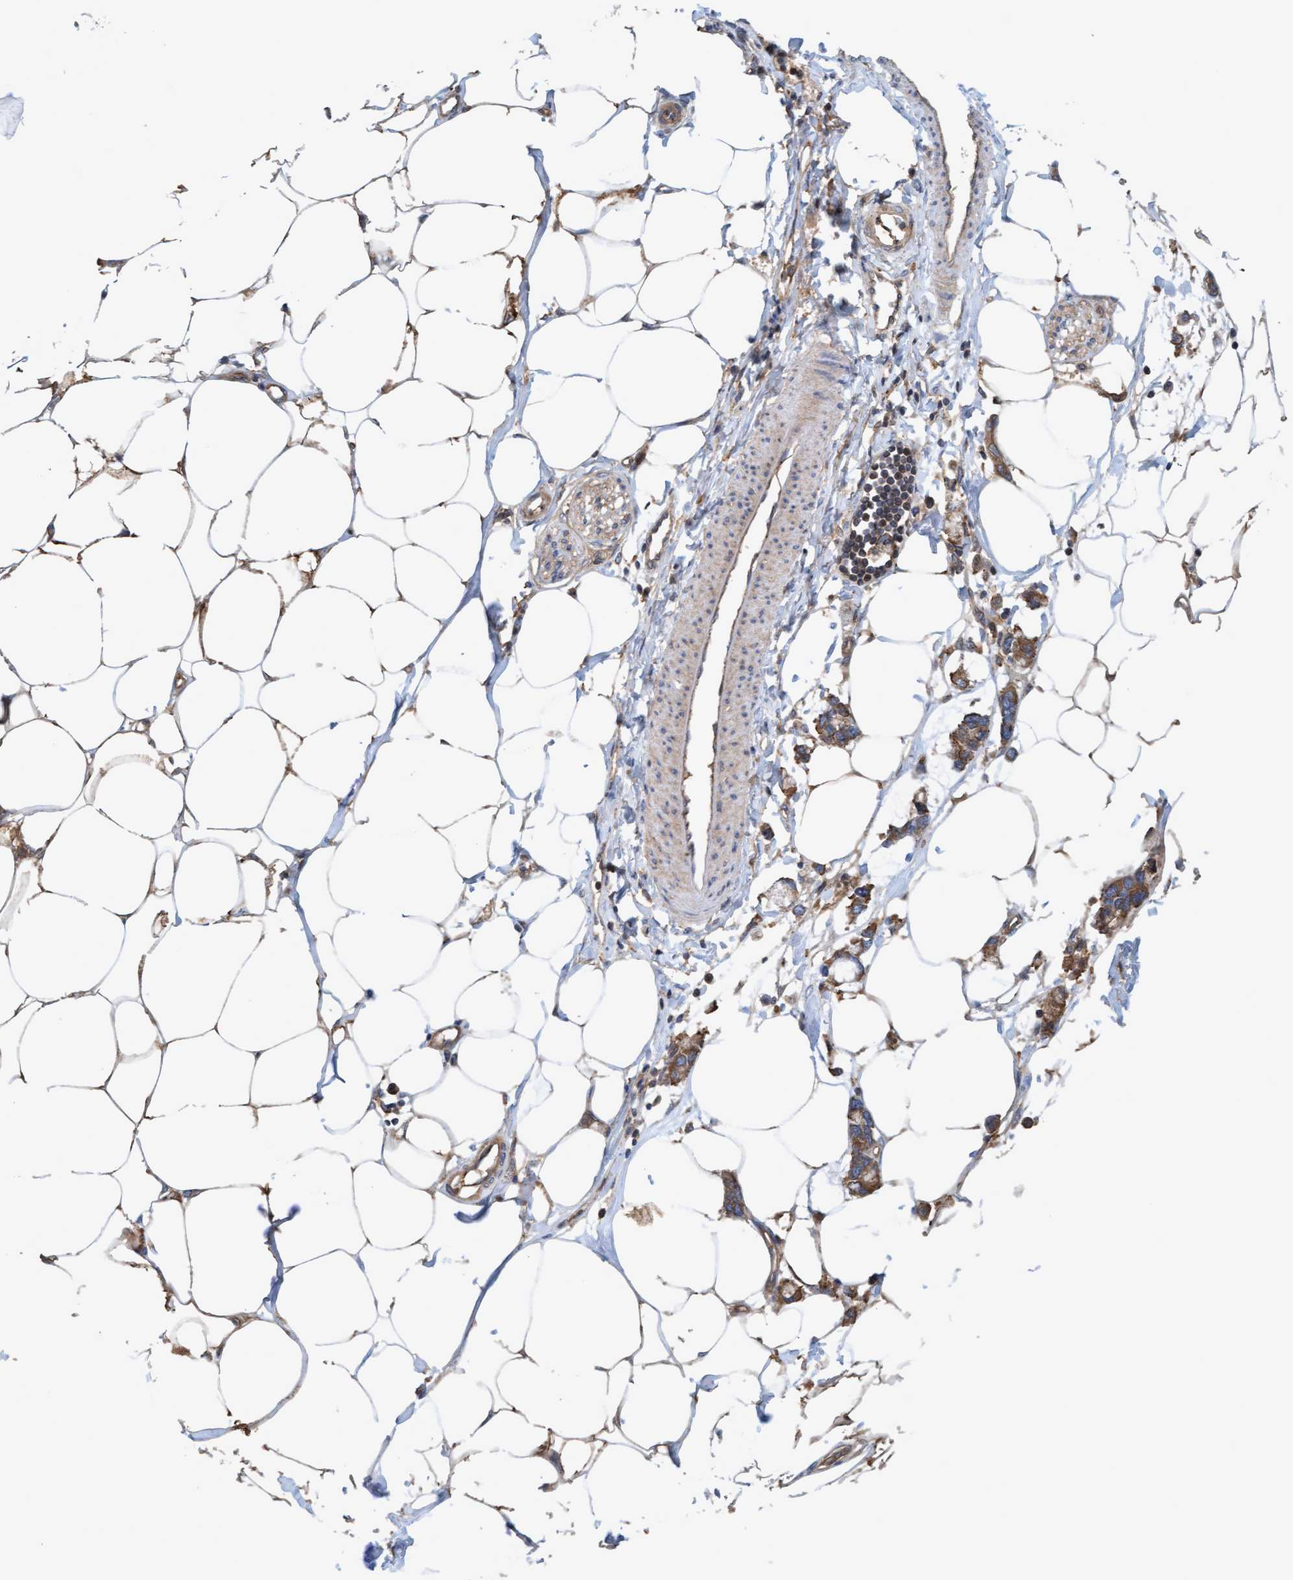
{"staining": {"intensity": "moderate", "quantity": "25%-75%", "location": "cytoplasmic/membranous"}, "tissue": "adipose tissue", "cell_type": "Adipocytes", "image_type": "normal", "snomed": [{"axis": "morphology", "description": "Normal tissue, NOS"}, {"axis": "morphology", "description": "Adenocarcinoma, NOS"}, {"axis": "topography", "description": "Colon"}, {"axis": "topography", "description": "Peripheral nerve tissue"}], "caption": "An image showing moderate cytoplasmic/membranous expression in approximately 25%-75% of adipocytes in normal adipose tissue, as visualized by brown immunohistochemical staining.", "gene": "ERAL1", "patient": {"sex": "male", "age": 14}}